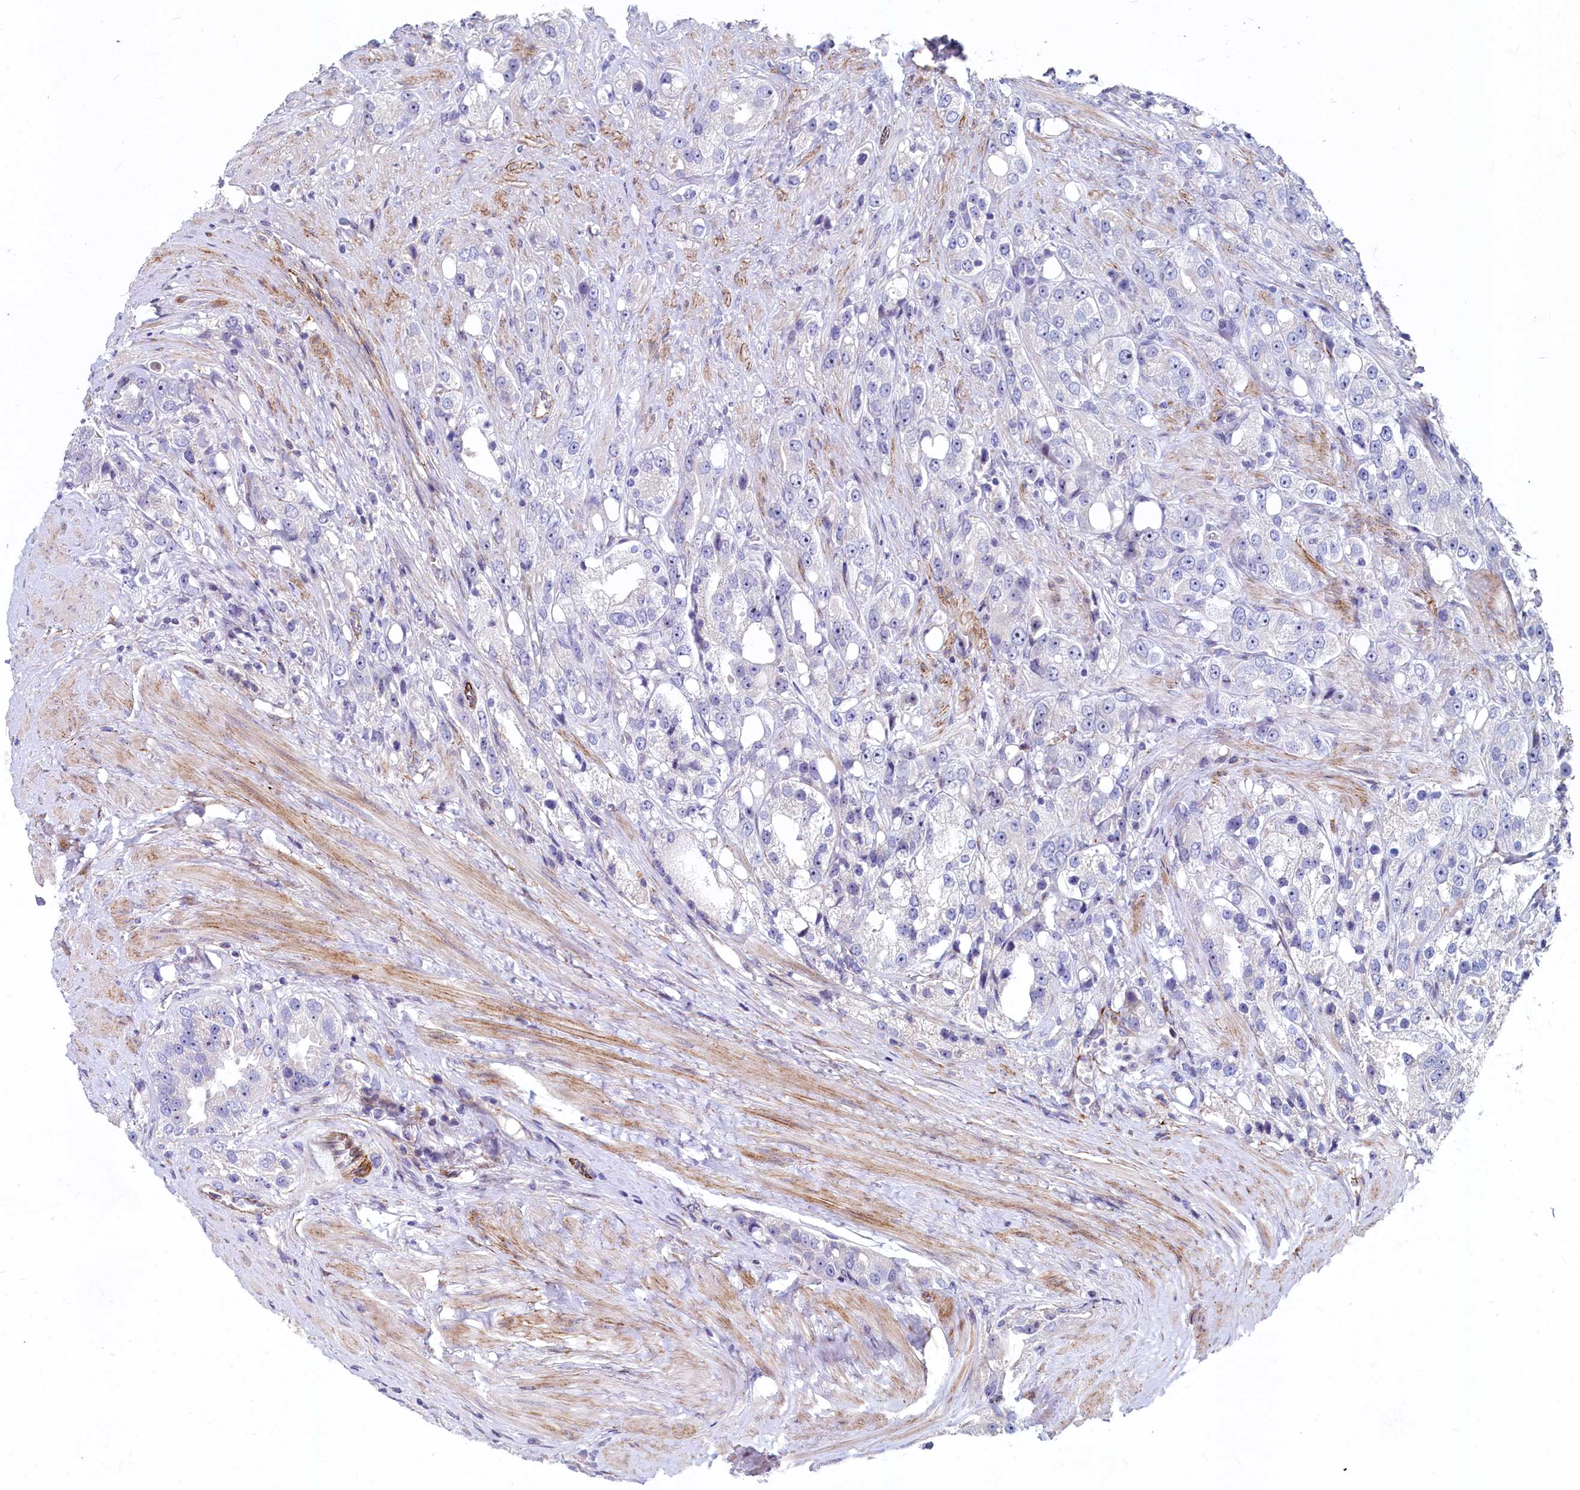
{"staining": {"intensity": "negative", "quantity": "none", "location": "none"}, "tissue": "prostate cancer", "cell_type": "Tumor cells", "image_type": "cancer", "snomed": [{"axis": "morphology", "description": "Adenocarcinoma, NOS"}, {"axis": "topography", "description": "Prostate"}], "caption": "High power microscopy photomicrograph of an immunohistochemistry image of adenocarcinoma (prostate), revealing no significant staining in tumor cells.", "gene": "ASXL3", "patient": {"sex": "male", "age": 79}}